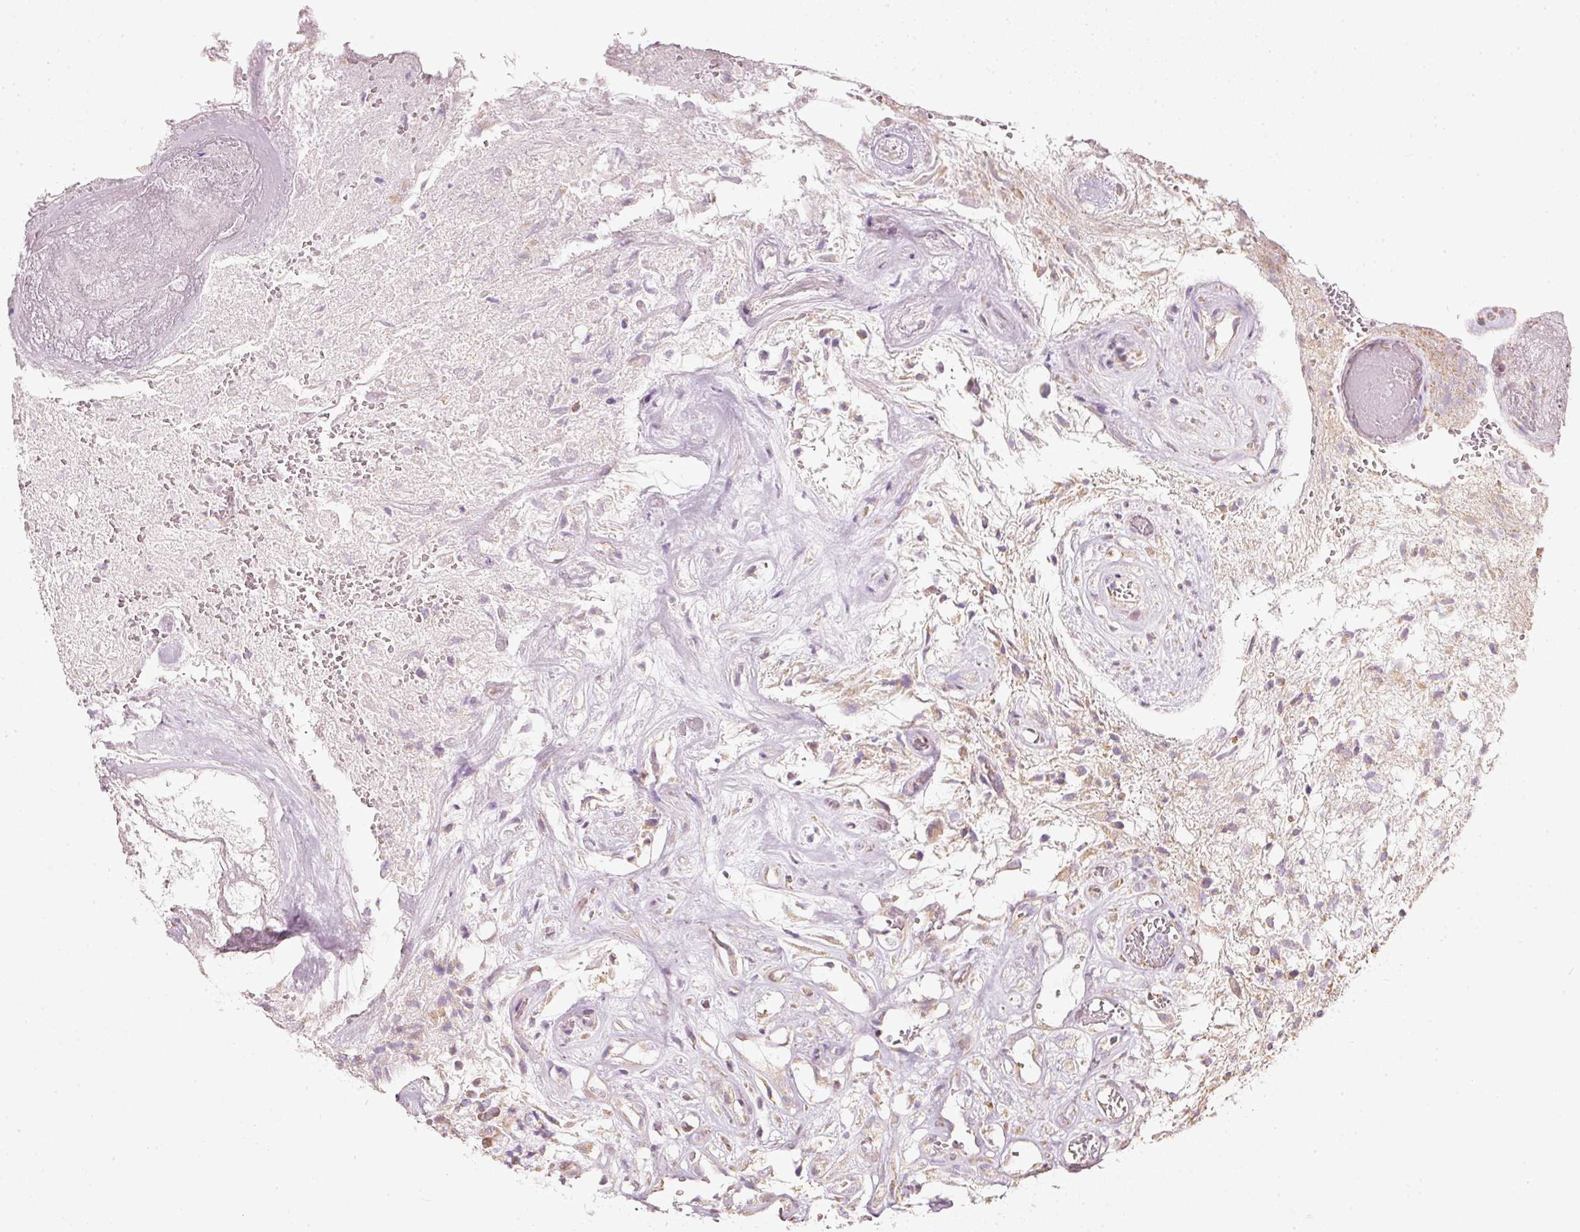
{"staining": {"intensity": "moderate", "quantity": "25%-75%", "location": "cytoplasmic/membranous"}, "tissue": "glioma", "cell_type": "Tumor cells", "image_type": "cancer", "snomed": [{"axis": "morphology", "description": "Glioma, malignant, High grade"}, {"axis": "topography", "description": "Brain"}], "caption": "Tumor cells display medium levels of moderate cytoplasmic/membranous positivity in about 25%-75% of cells in human glioma.", "gene": "DUT", "patient": {"sex": "male", "age": 56}}